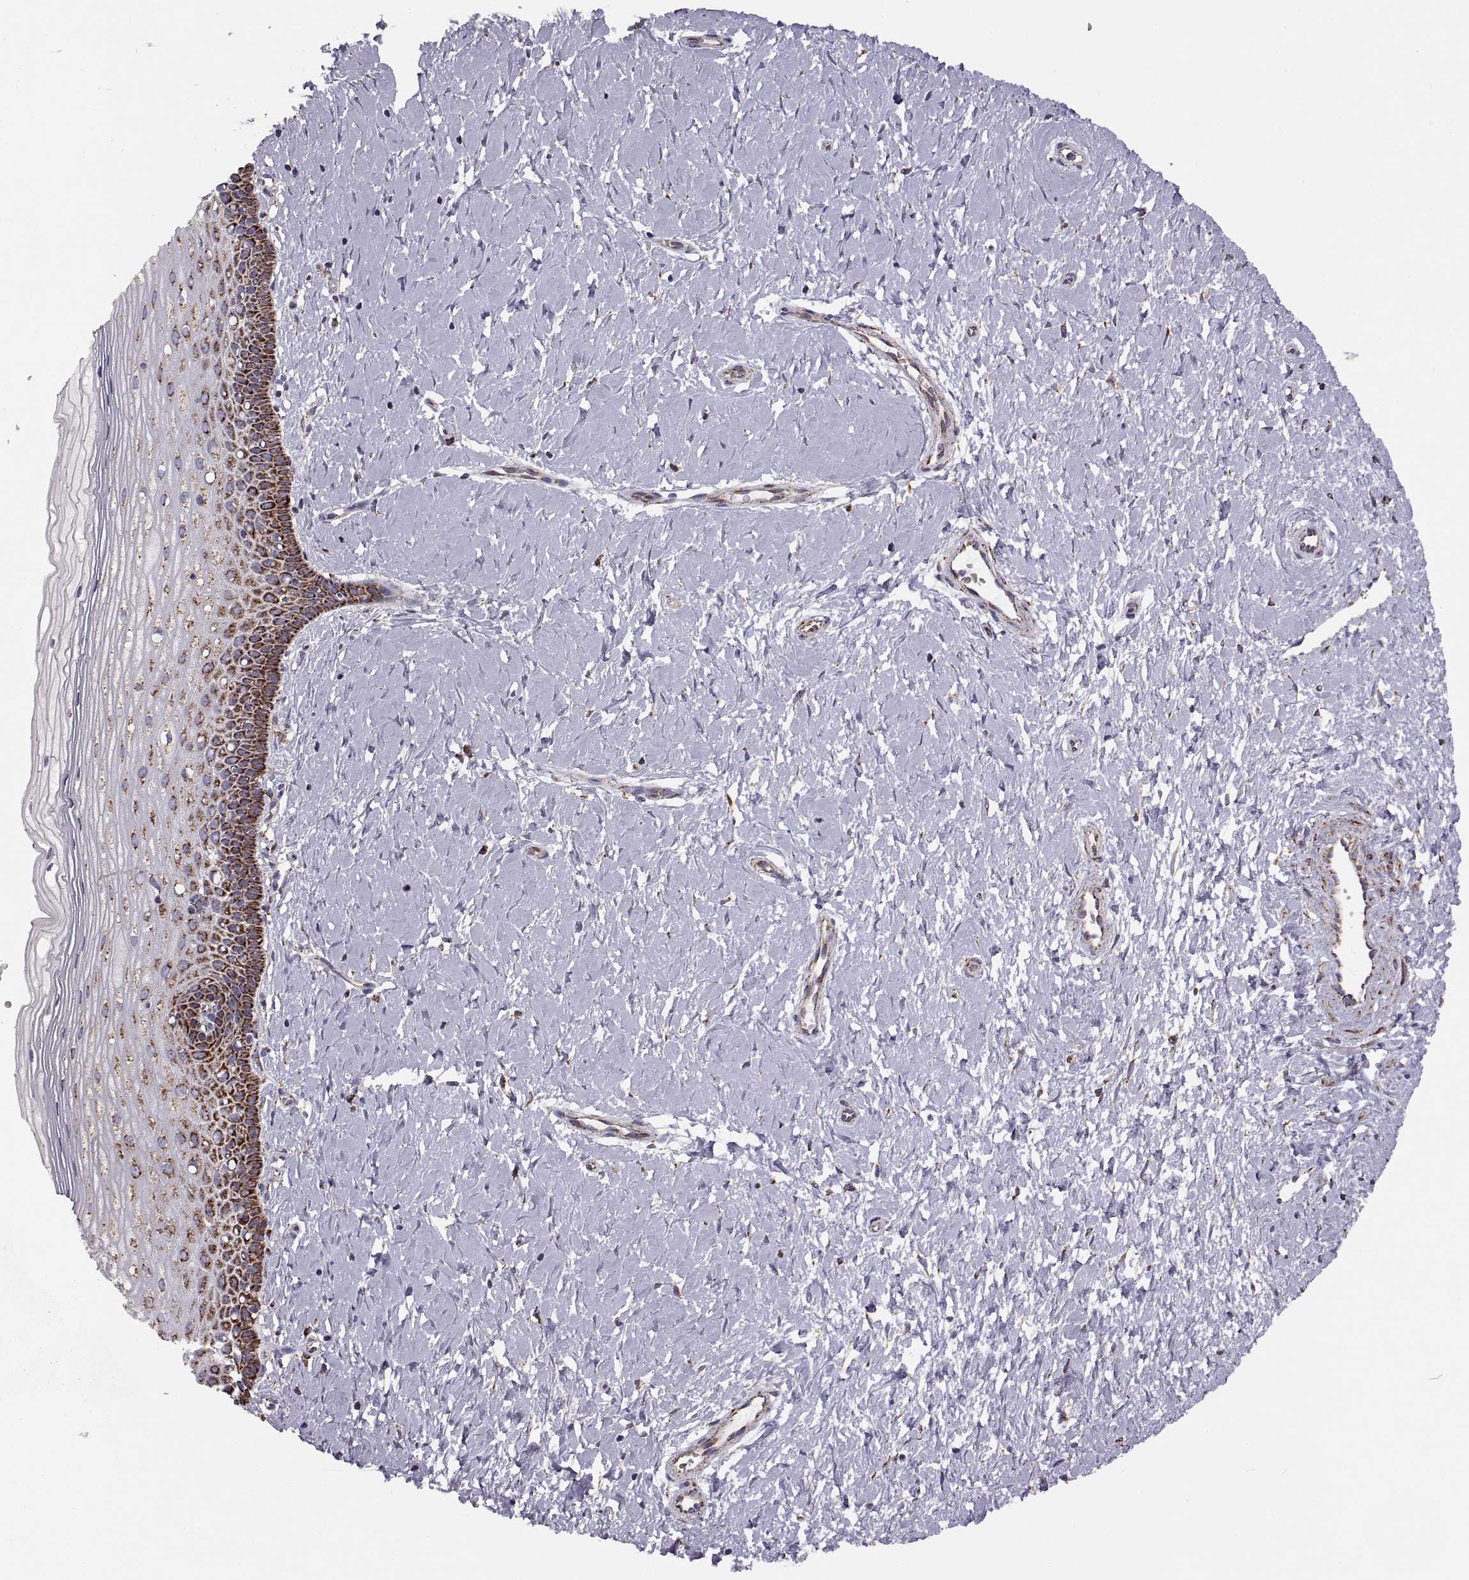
{"staining": {"intensity": "strong", "quantity": "25%-75%", "location": "cytoplasmic/membranous"}, "tissue": "cervix", "cell_type": "Glandular cells", "image_type": "normal", "snomed": [{"axis": "morphology", "description": "Normal tissue, NOS"}, {"axis": "topography", "description": "Cervix"}], "caption": "Strong cytoplasmic/membranous positivity for a protein is identified in approximately 25%-75% of glandular cells of benign cervix using immunohistochemistry (IHC).", "gene": "ARSD", "patient": {"sex": "female", "age": 37}}